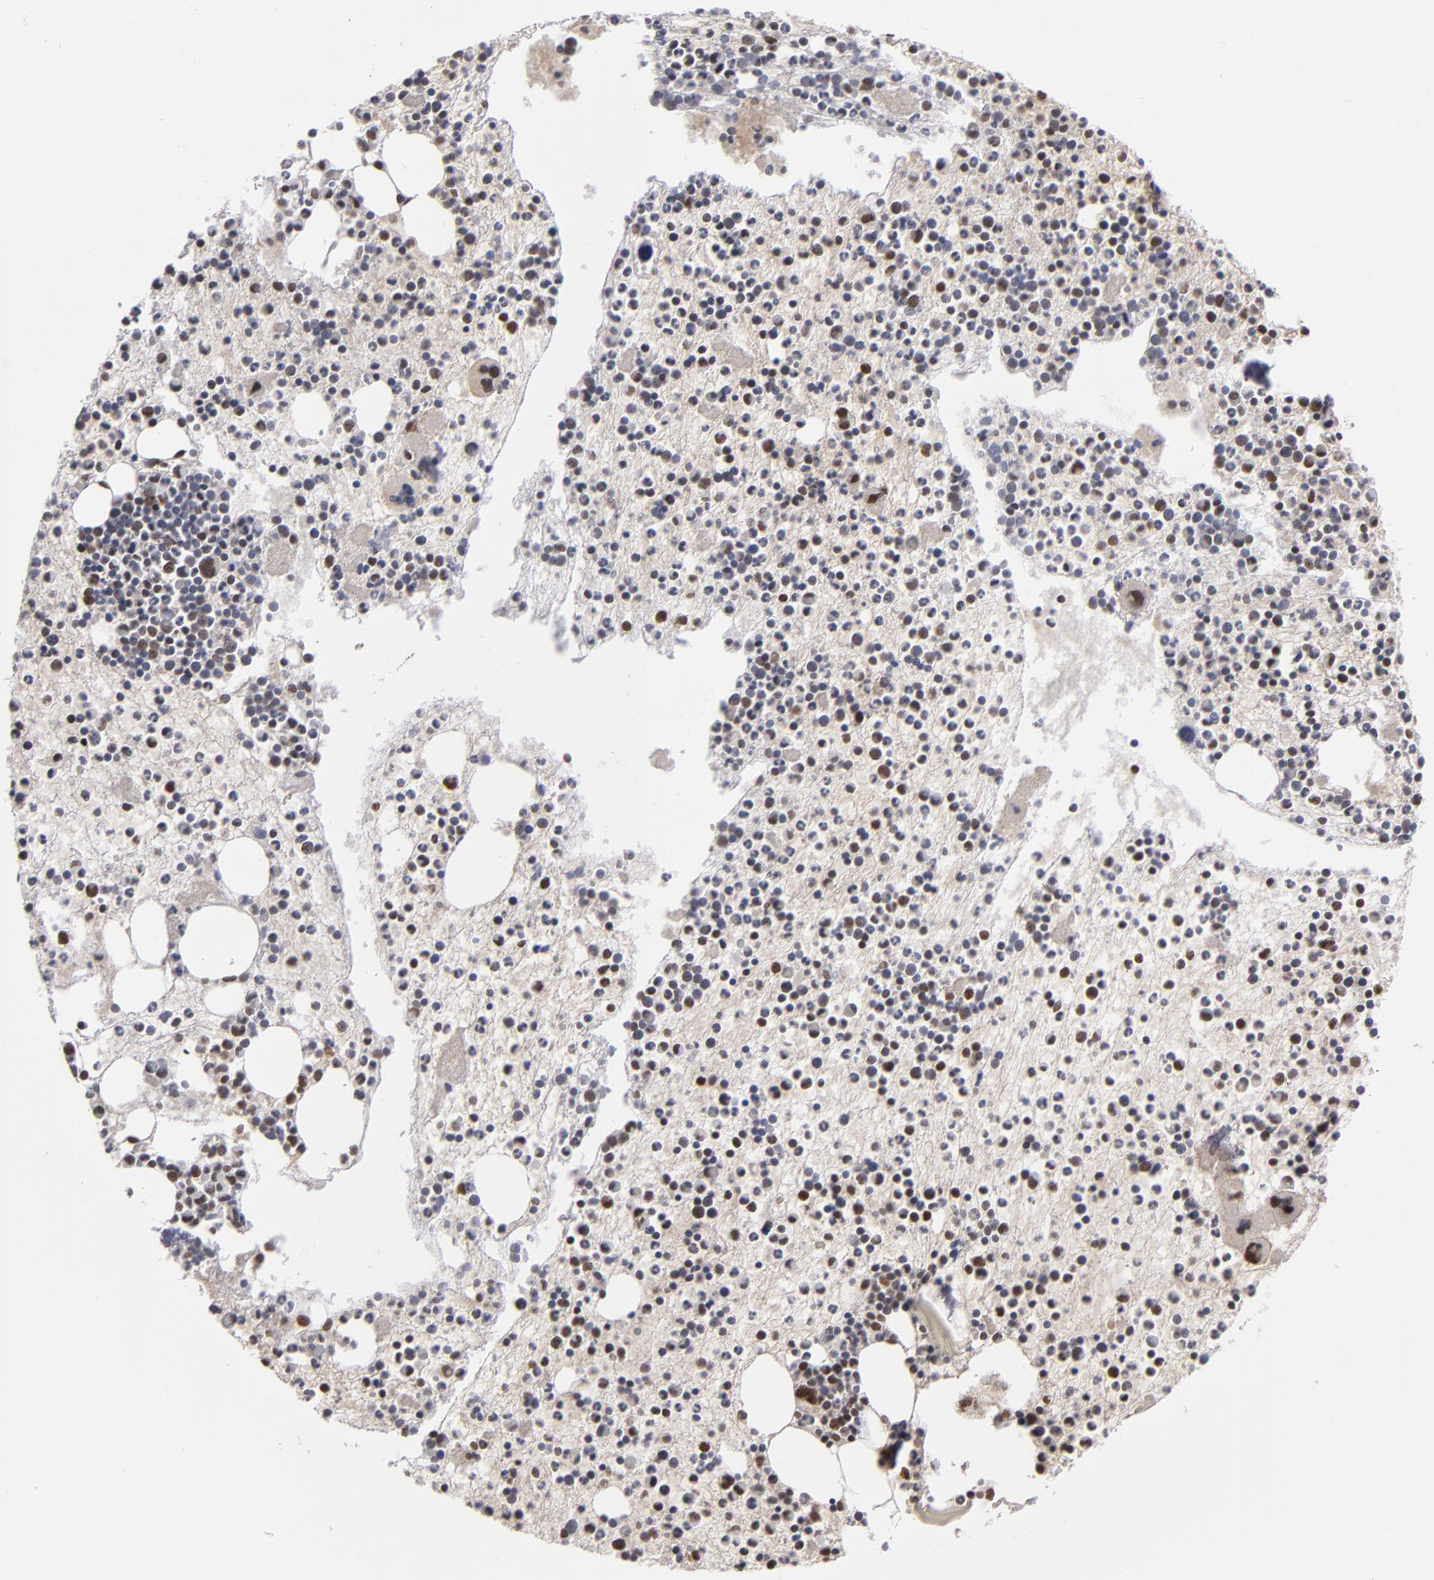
{"staining": {"intensity": "moderate", "quantity": "<25%", "location": "nuclear"}, "tissue": "bone marrow", "cell_type": "Hematopoietic cells", "image_type": "normal", "snomed": [{"axis": "morphology", "description": "Normal tissue, NOS"}, {"axis": "topography", "description": "Bone marrow"}], "caption": "Moderate nuclear positivity is appreciated in about <25% of hematopoietic cells in unremarkable bone marrow. The protein is shown in brown color, while the nuclei are stained blue.", "gene": "ZNF234", "patient": {"sex": "male", "age": 15}}